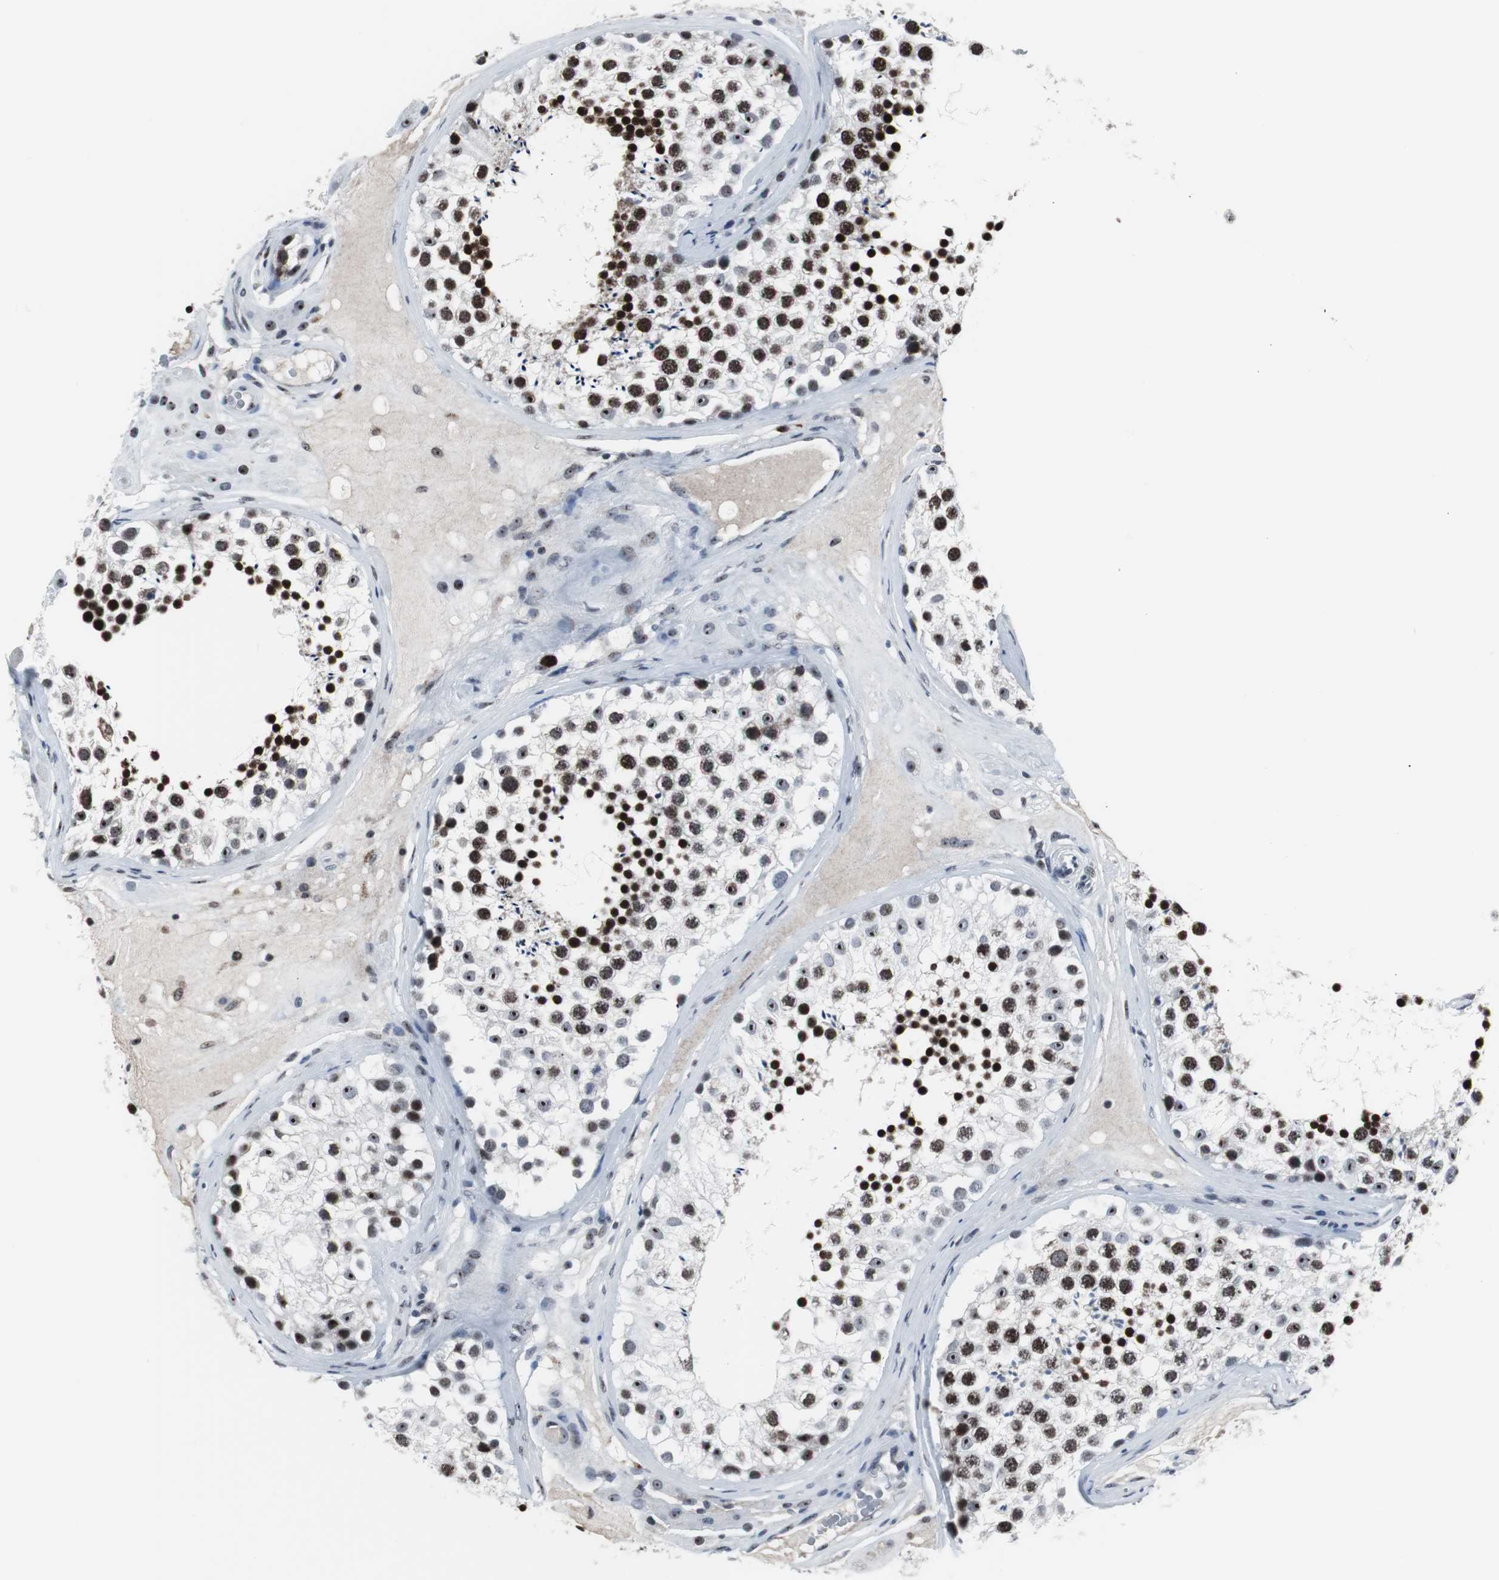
{"staining": {"intensity": "strong", "quantity": ">75%", "location": "nuclear"}, "tissue": "testis", "cell_type": "Cells in seminiferous ducts", "image_type": "normal", "snomed": [{"axis": "morphology", "description": "Normal tissue, NOS"}, {"axis": "topography", "description": "Testis"}], "caption": "Protein staining displays strong nuclear expression in about >75% of cells in seminiferous ducts in benign testis.", "gene": "DOK1", "patient": {"sex": "male", "age": 46}}